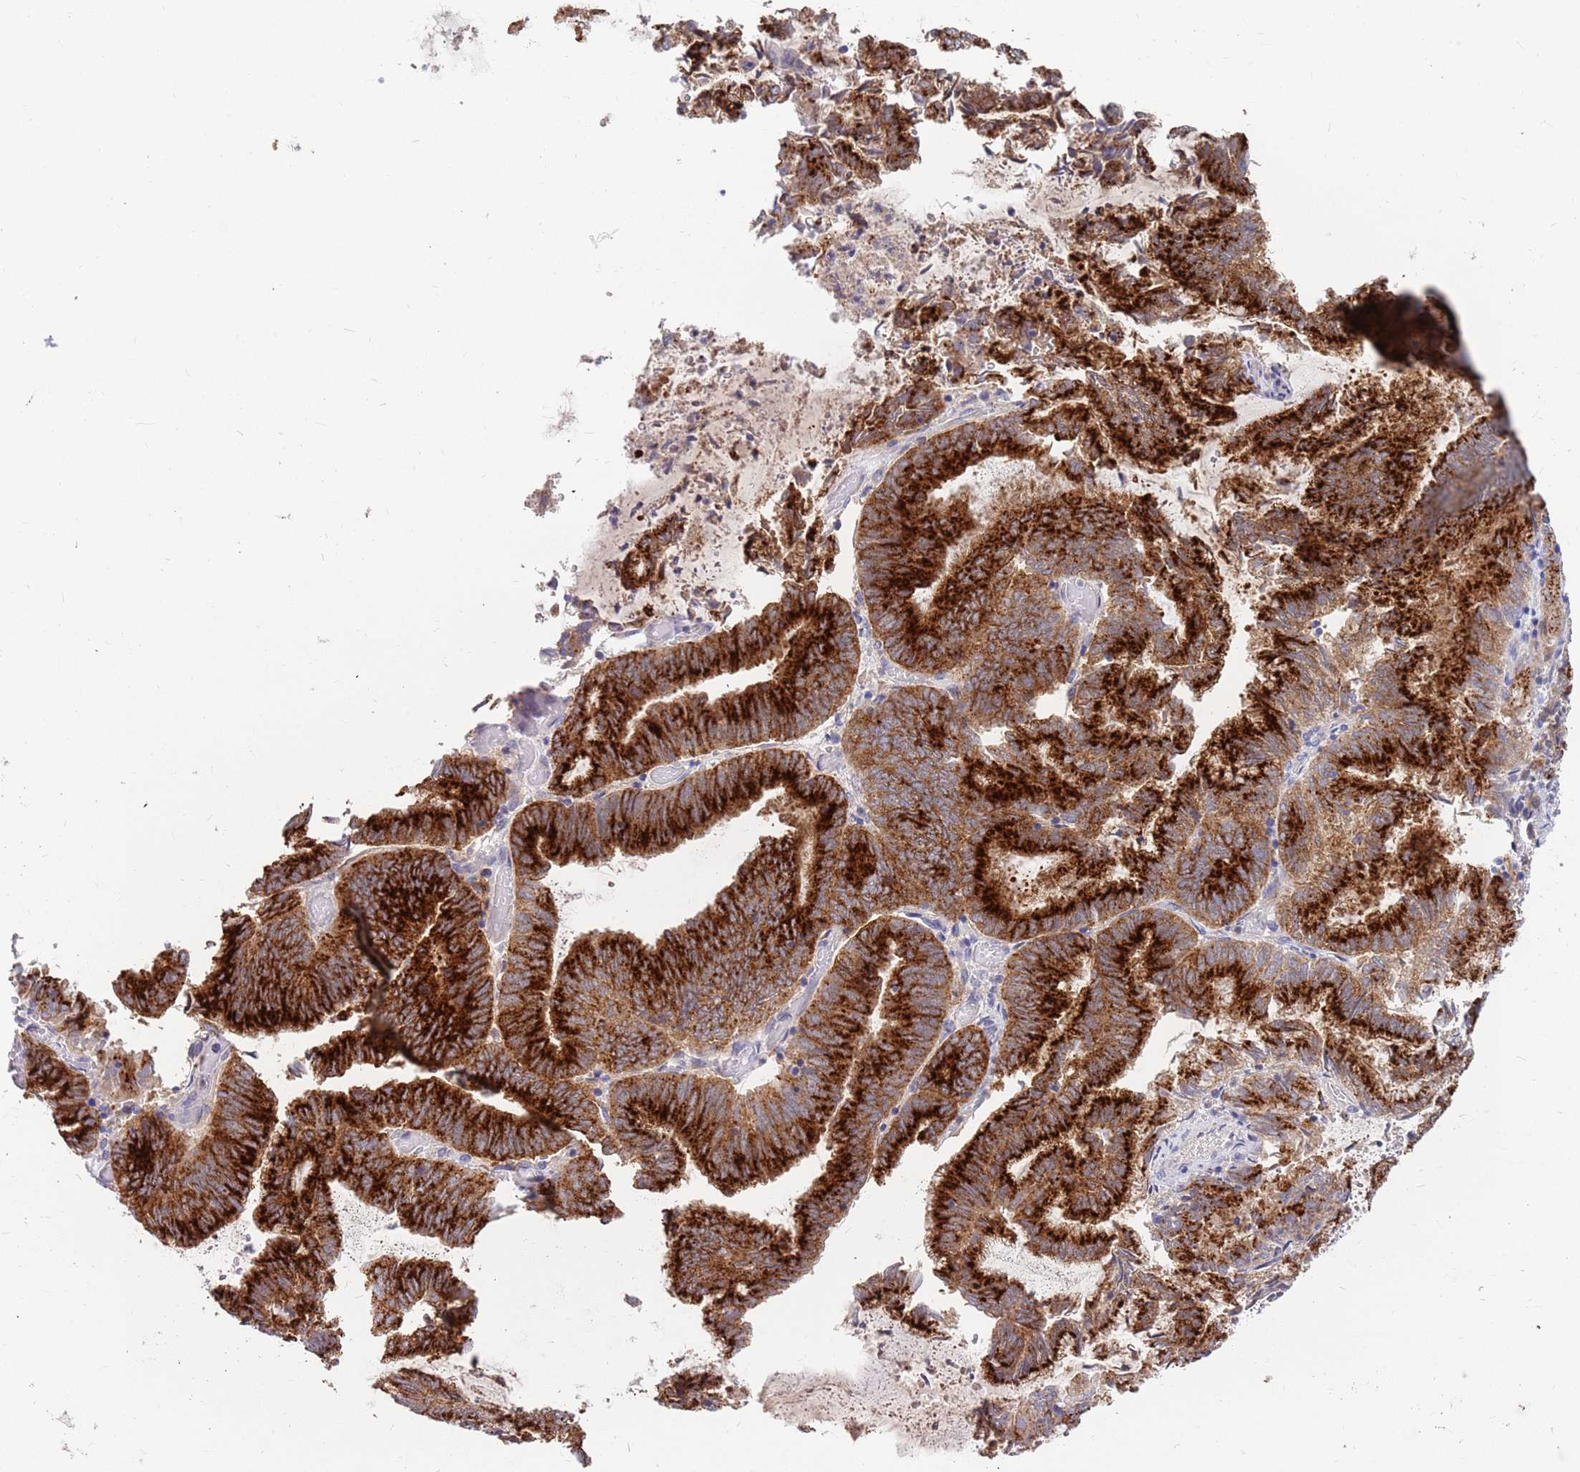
{"staining": {"intensity": "strong", "quantity": ">75%", "location": "cytoplasmic/membranous"}, "tissue": "endometrial cancer", "cell_type": "Tumor cells", "image_type": "cancer", "snomed": [{"axis": "morphology", "description": "Adenocarcinoma, NOS"}, {"axis": "topography", "description": "Endometrium"}], "caption": "A high amount of strong cytoplasmic/membranous staining is identified in about >75% of tumor cells in endometrial adenocarcinoma tissue. Using DAB (brown) and hematoxylin (blue) stains, captured at high magnification using brightfield microscopy.", "gene": "BORCS5", "patient": {"sex": "female", "age": 80}}